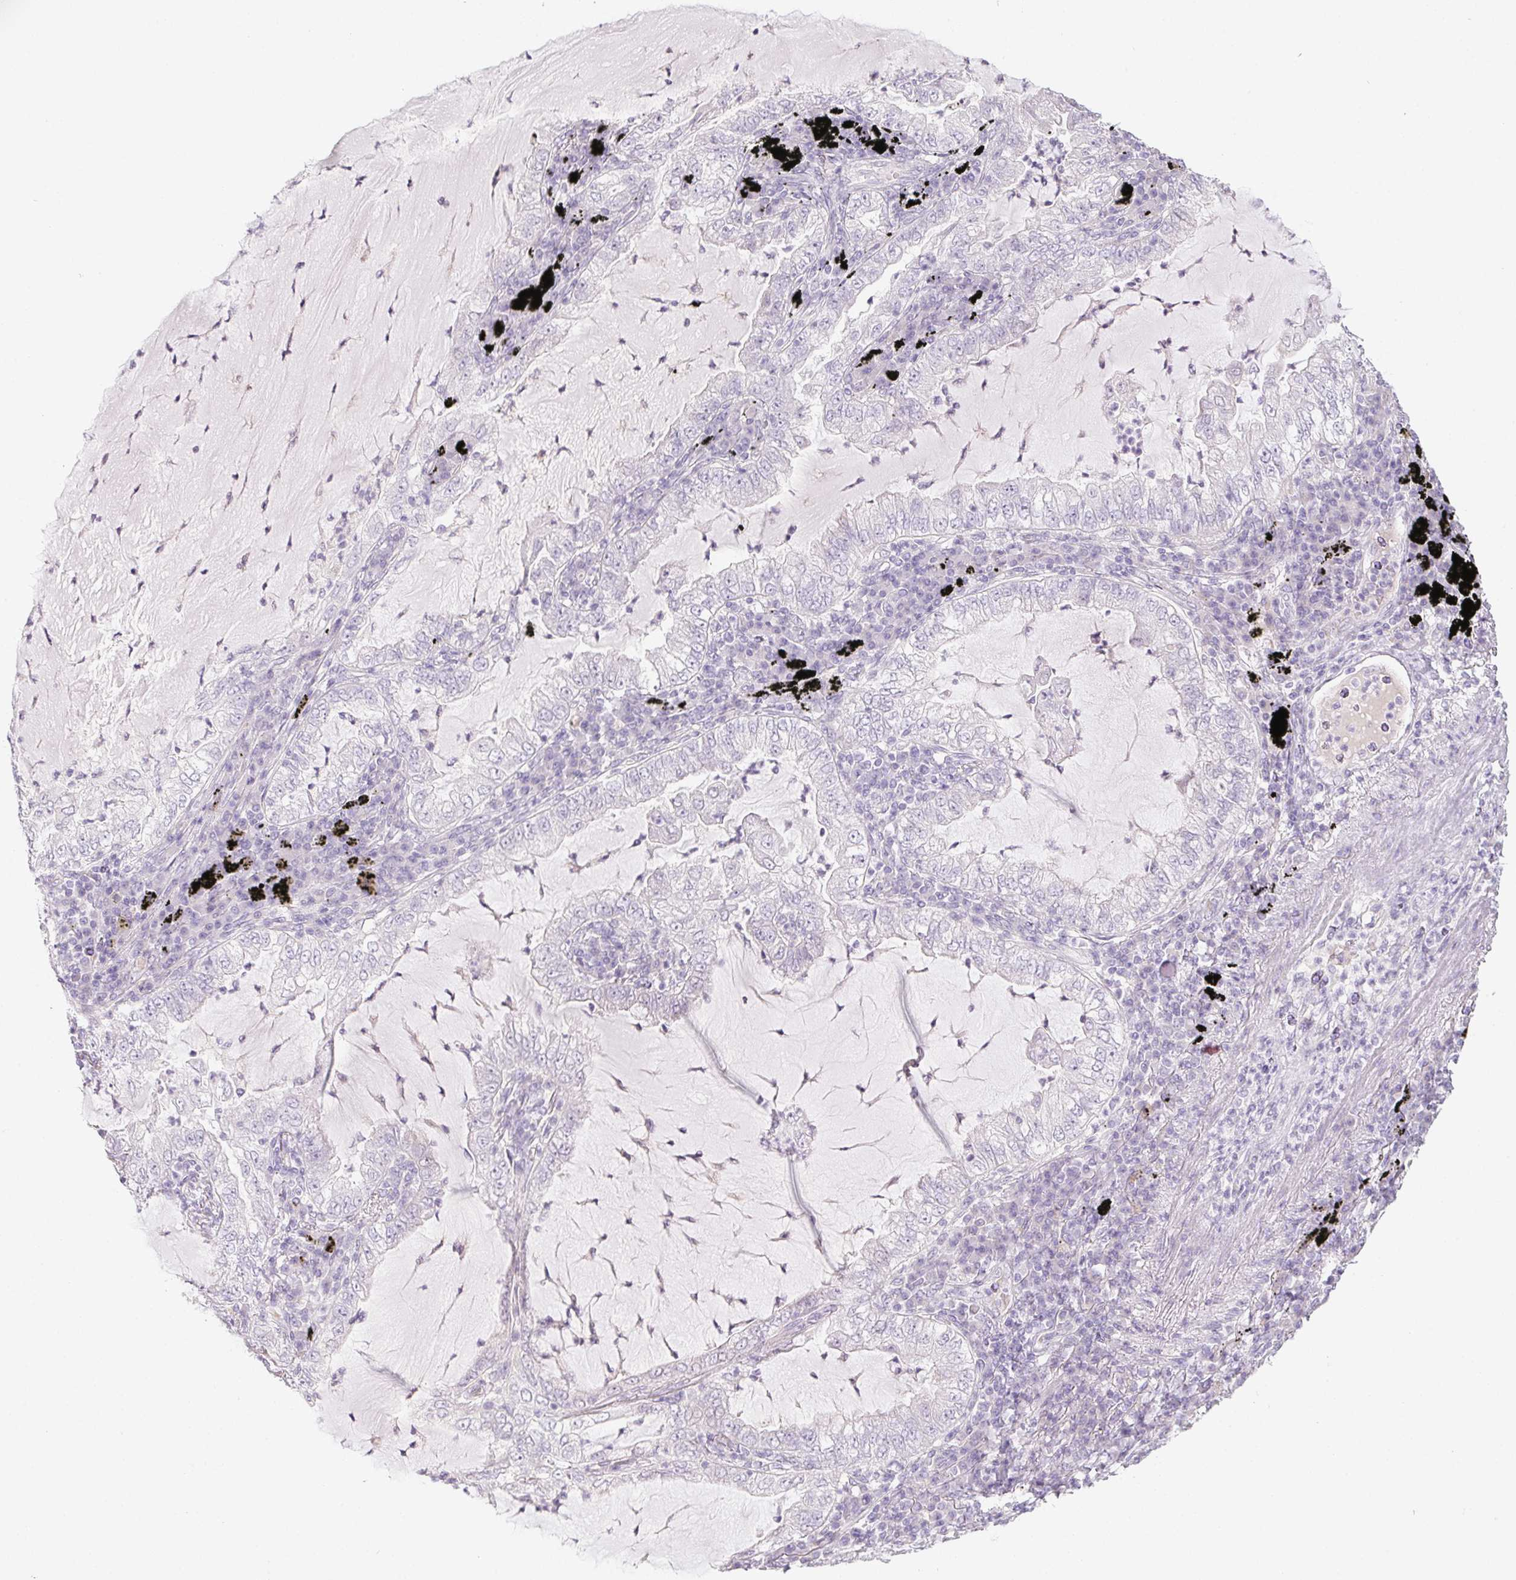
{"staining": {"intensity": "negative", "quantity": "none", "location": "none"}, "tissue": "lung cancer", "cell_type": "Tumor cells", "image_type": "cancer", "snomed": [{"axis": "morphology", "description": "Adenocarcinoma, NOS"}, {"axis": "topography", "description": "Lung"}], "caption": "IHC image of lung cancer stained for a protein (brown), which reveals no expression in tumor cells.", "gene": "CTCFL", "patient": {"sex": "female", "age": 73}}